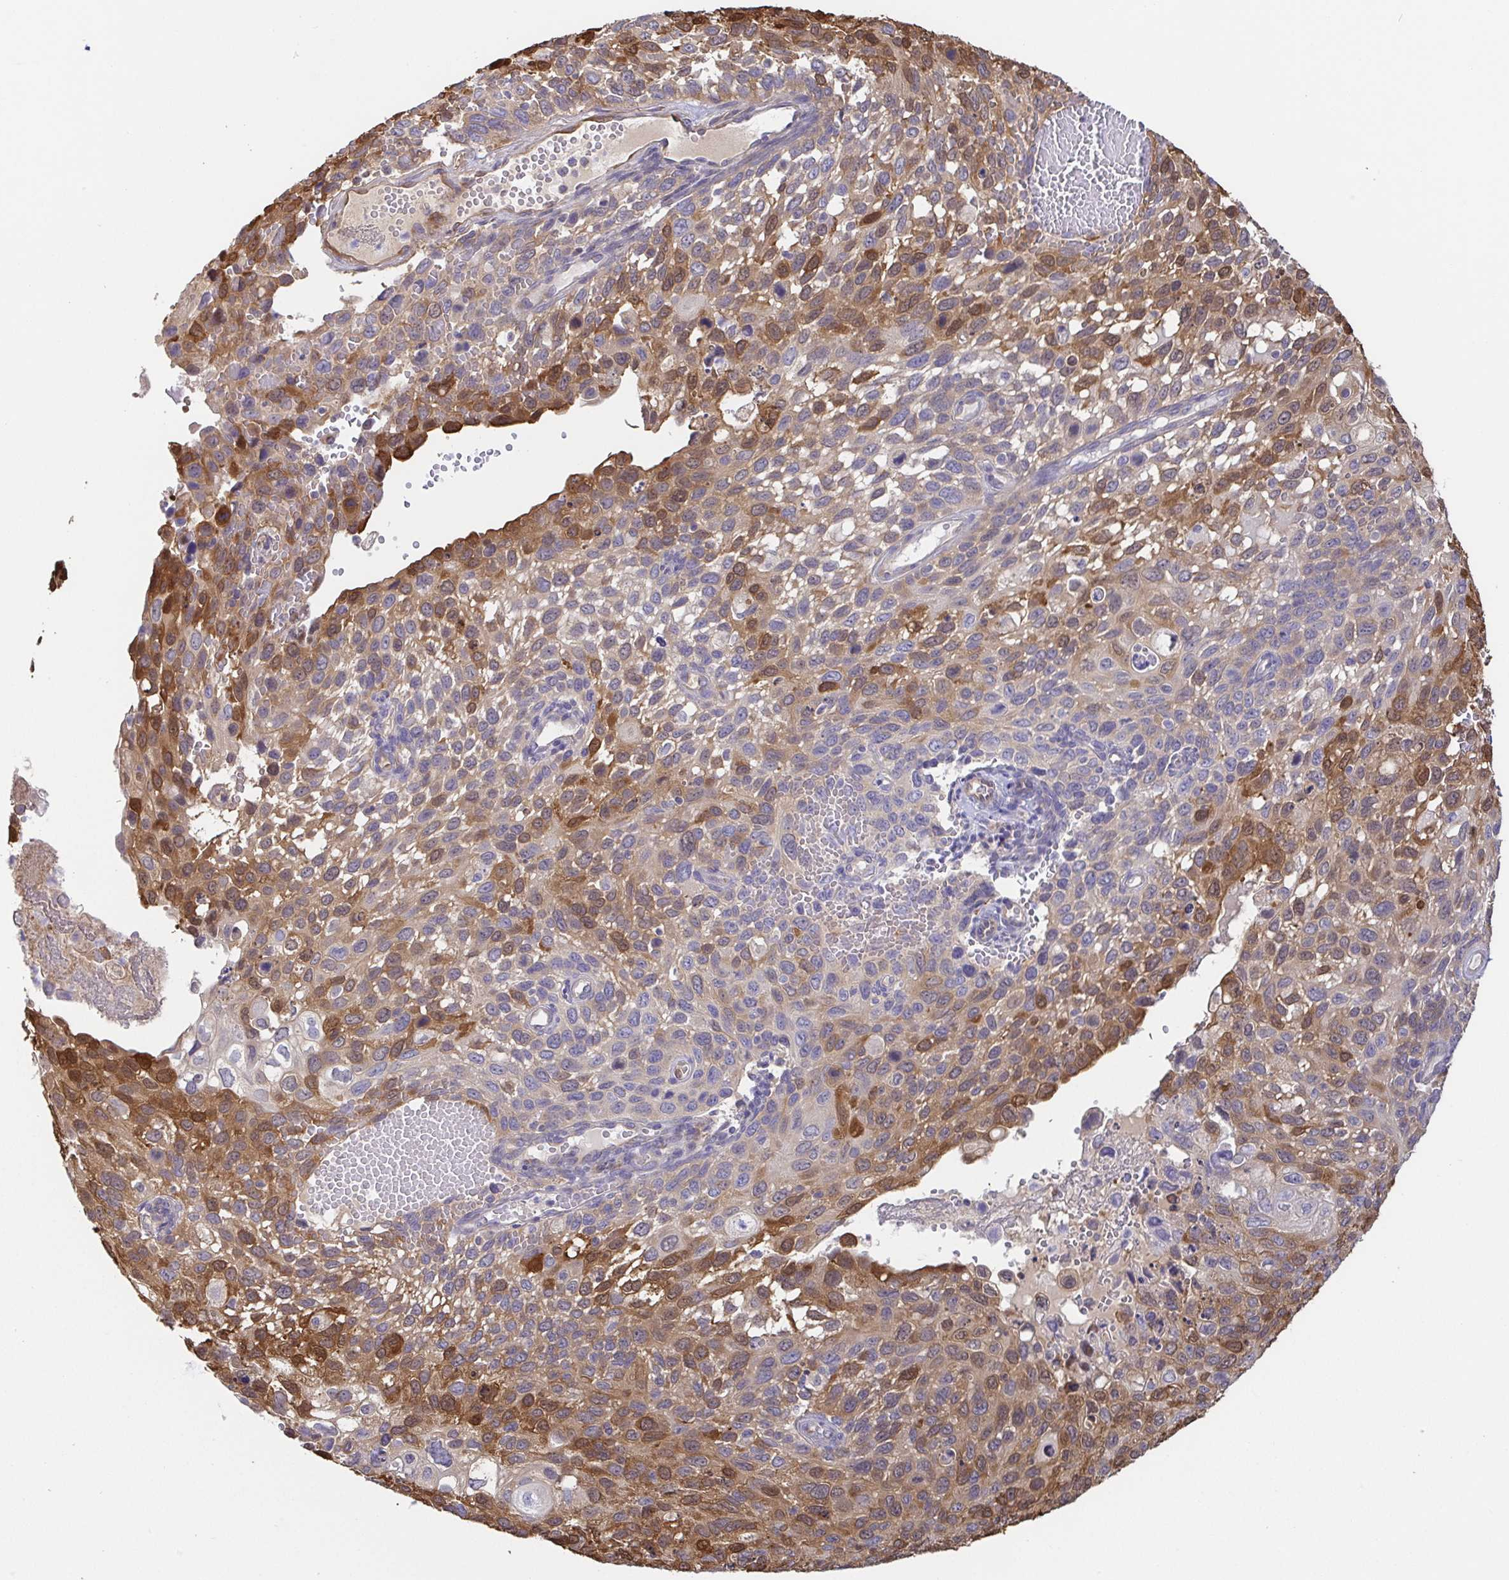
{"staining": {"intensity": "moderate", "quantity": "25%-75%", "location": "cytoplasmic/membranous,nuclear"}, "tissue": "cervical cancer", "cell_type": "Tumor cells", "image_type": "cancer", "snomed": [{"axis": "morphology", "description": "Squamous cell carcinoma, NOS"}, {"axis": "topography", "description": "Cervix"}], "caption": "Cervical cancer (squamous cell carcinoma) stained with DAB (3,3'-diaminobenzidine) immunohistochemistry displays medium levels of moderate cytoplasmic/membranous and nuclear expression in about 25%-75% of tumor cells. The protein of interest is stained brown, and the nuclei are stained in blue (DAB (3,3'-diaminobenzidine) IHC with brightfield microscopy, high magnification).", "gene": "EIF3D", "patient": {"sex": "female", "age": 70}}